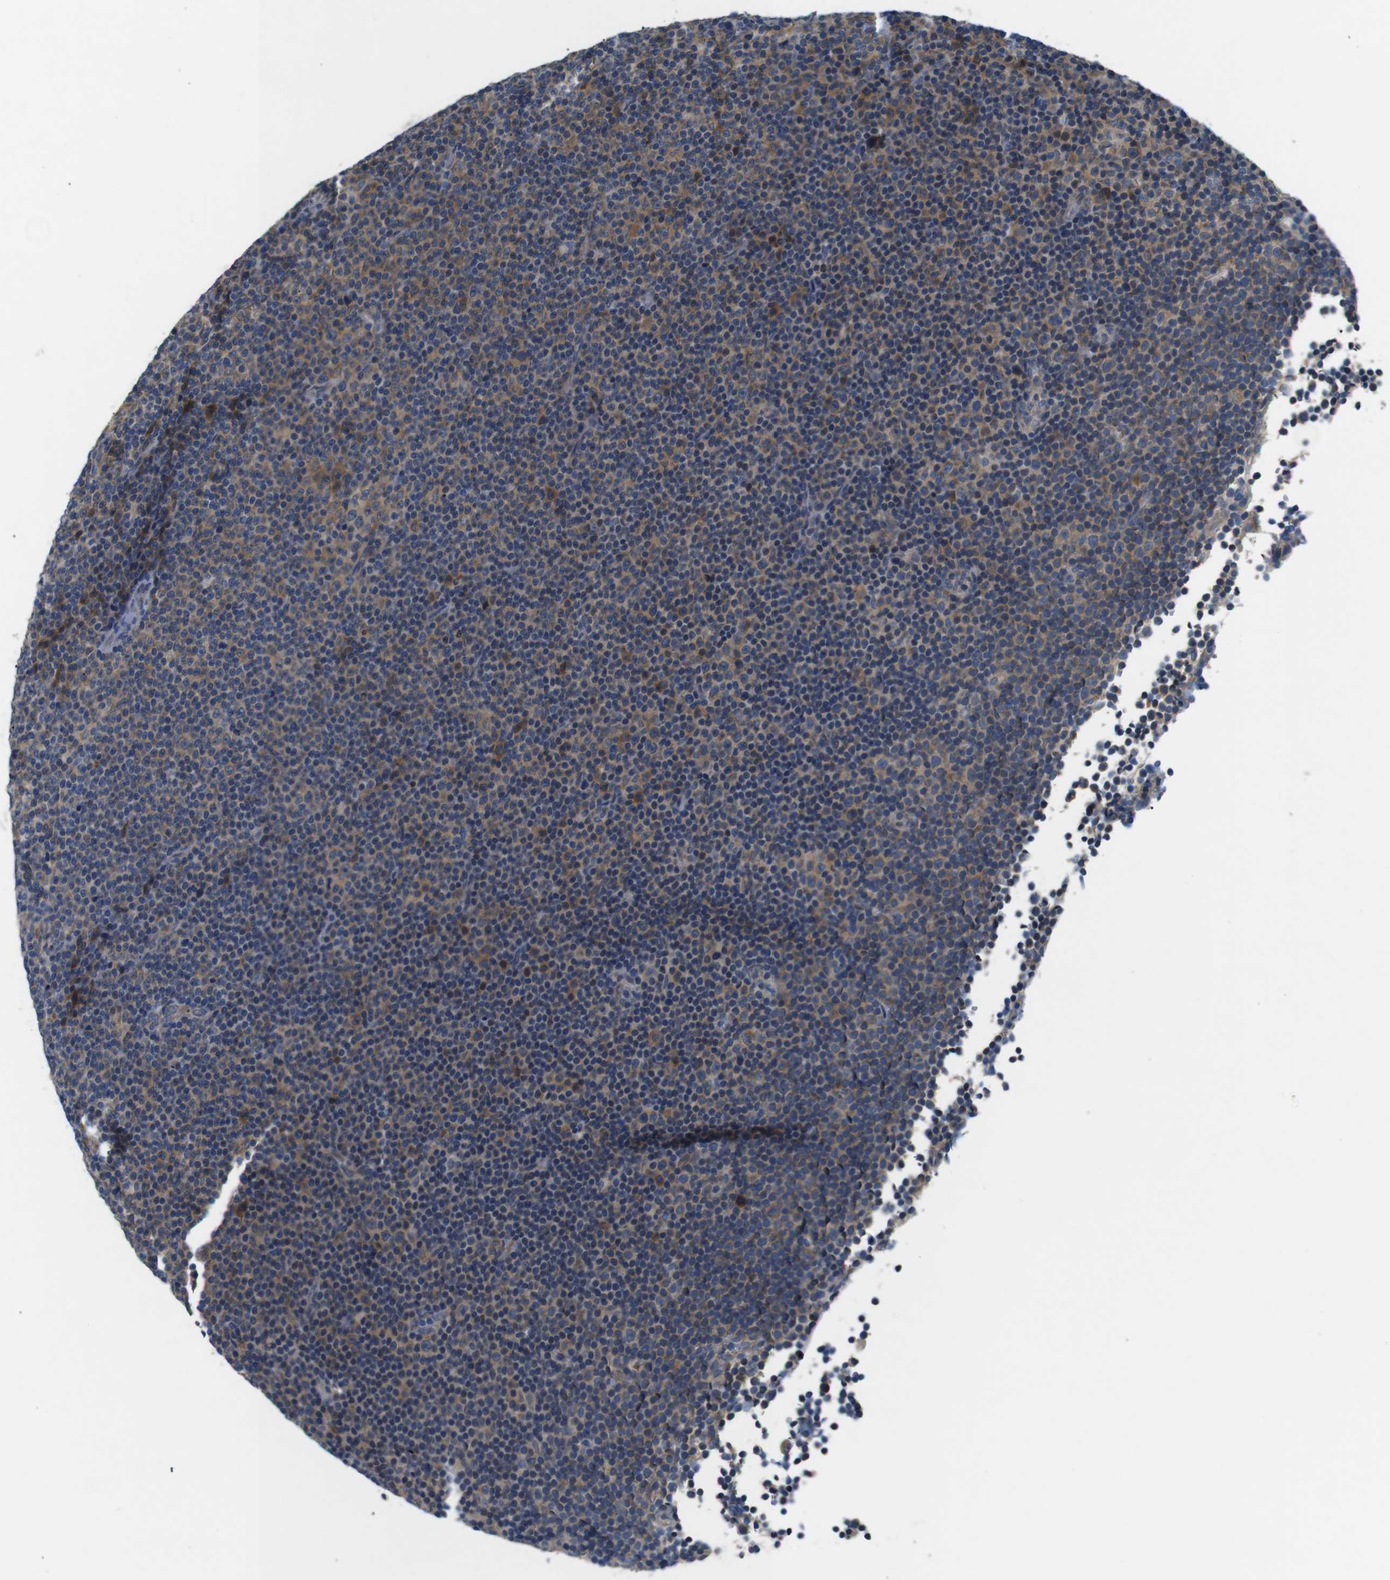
{"staining": {"intensity": "moderate", "quantity": ">75%", "location": "cytoplasmic/membranous"}, "tissue": "lymphoma", "cell_type": "Tumor cells", "image_type": "cancer", "snomed": [{"axis": "morphology", "description": "Malignant lymphoma, non-Hodgkin's type, Low grade"}, {"axis": "topography", "description": "Lymph node"}], "caption": "Immunohistochemistry (IHC) of human malignant lymphoma, non-Hodgkin's type (low-grade) exhibits medium levels of moderate cytoplasmic/membranous staining in approximately >75% of tumor cells.", "gene": "JAK1", "patient": {"sex": "female", "age": 67}}